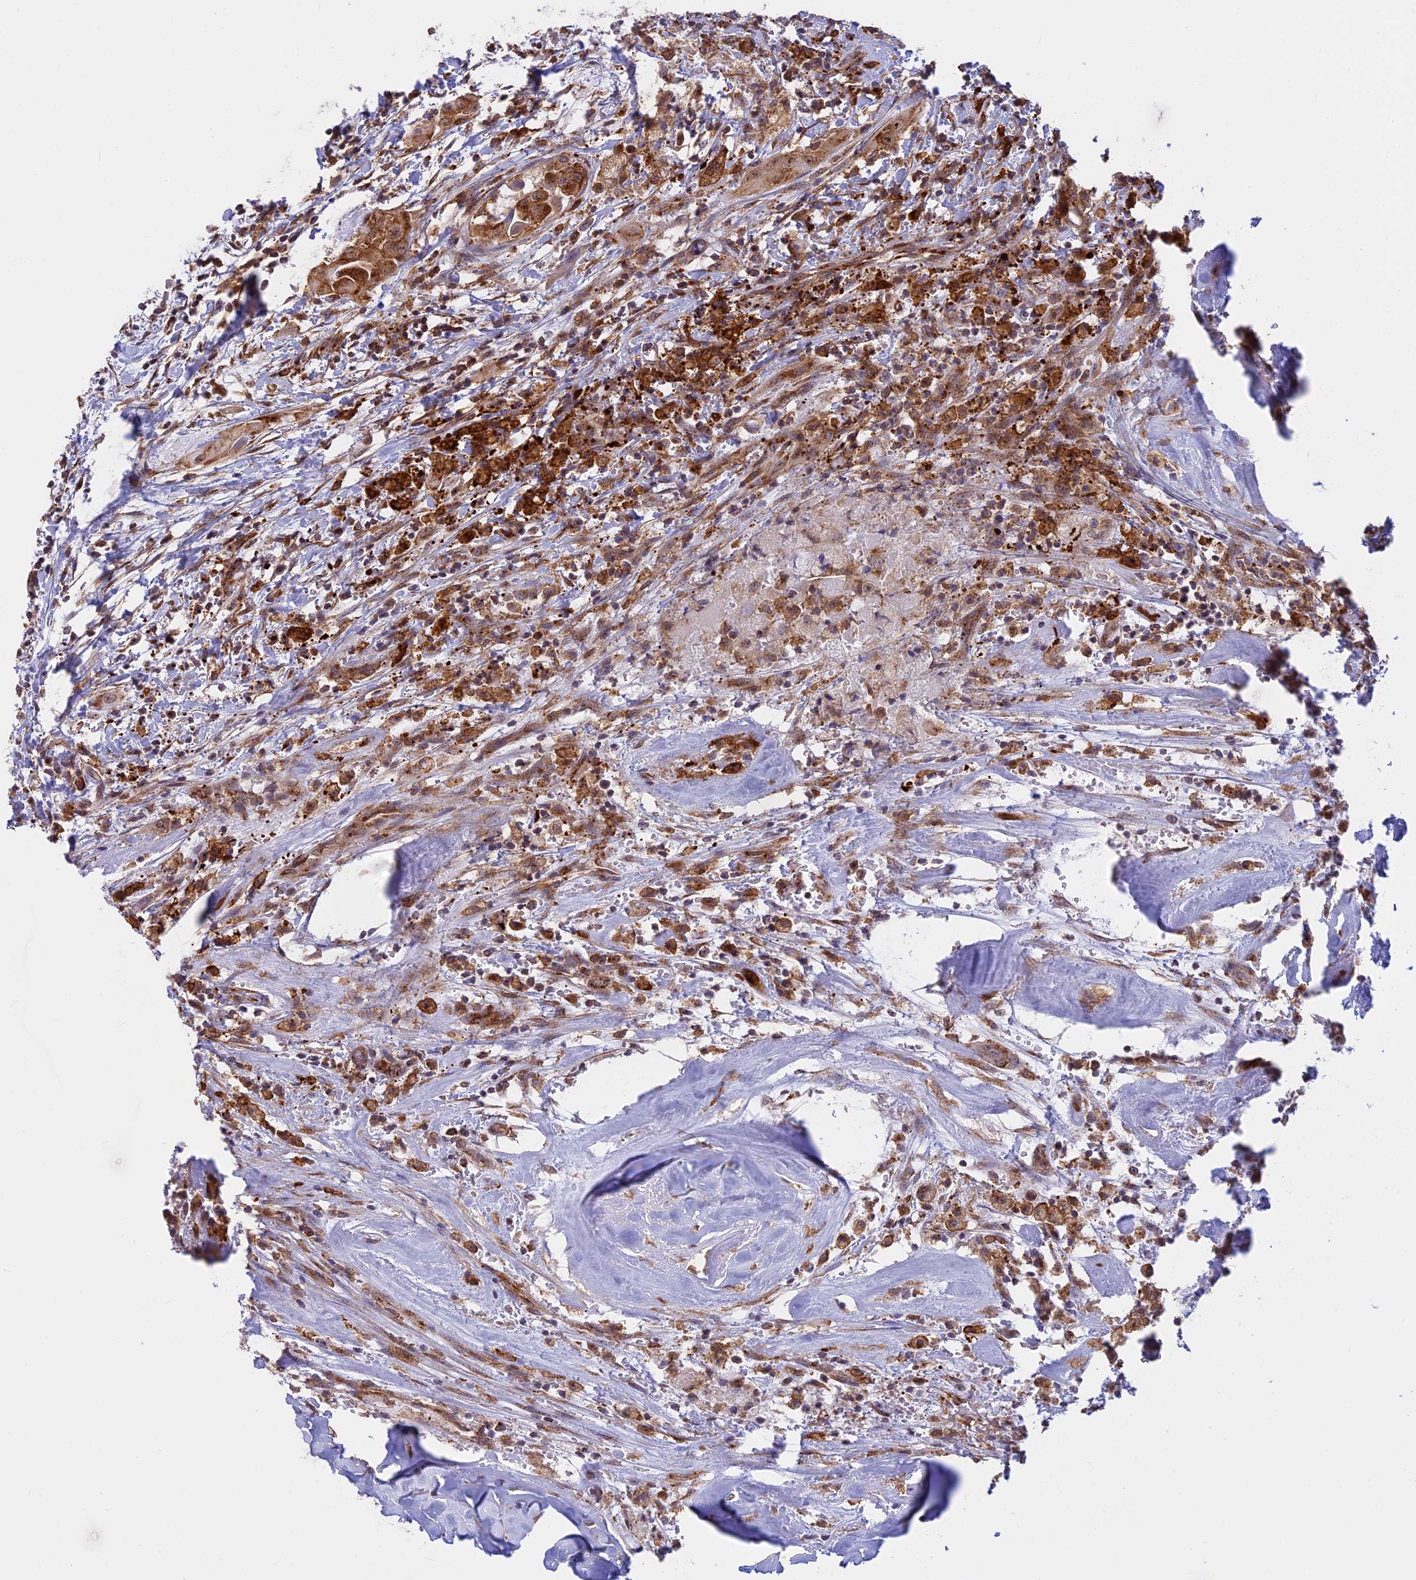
{"staining": {"intensity": "moderate", "quantity": ">75%", "location": "cytoplasmic/membranous"}, "tissue": "thyroid cancer", "cell_type": "Tumor cells", "image_type": "cancer", "snomed": [{"axis": "morphology", "description": "Papillary adenocarcinoma, NOS"}, {"axis": "topography", "description": "Thyroid gland"}], "caption": "Protein expression by IHC displays moderate cytoplasmic/membranous expression in approximately >75% of tumor cells in thyroid cancer. Nuclei are stained in blue.", "gene": "CLINT1", "patient": {"sex": "female", "age": 59}}